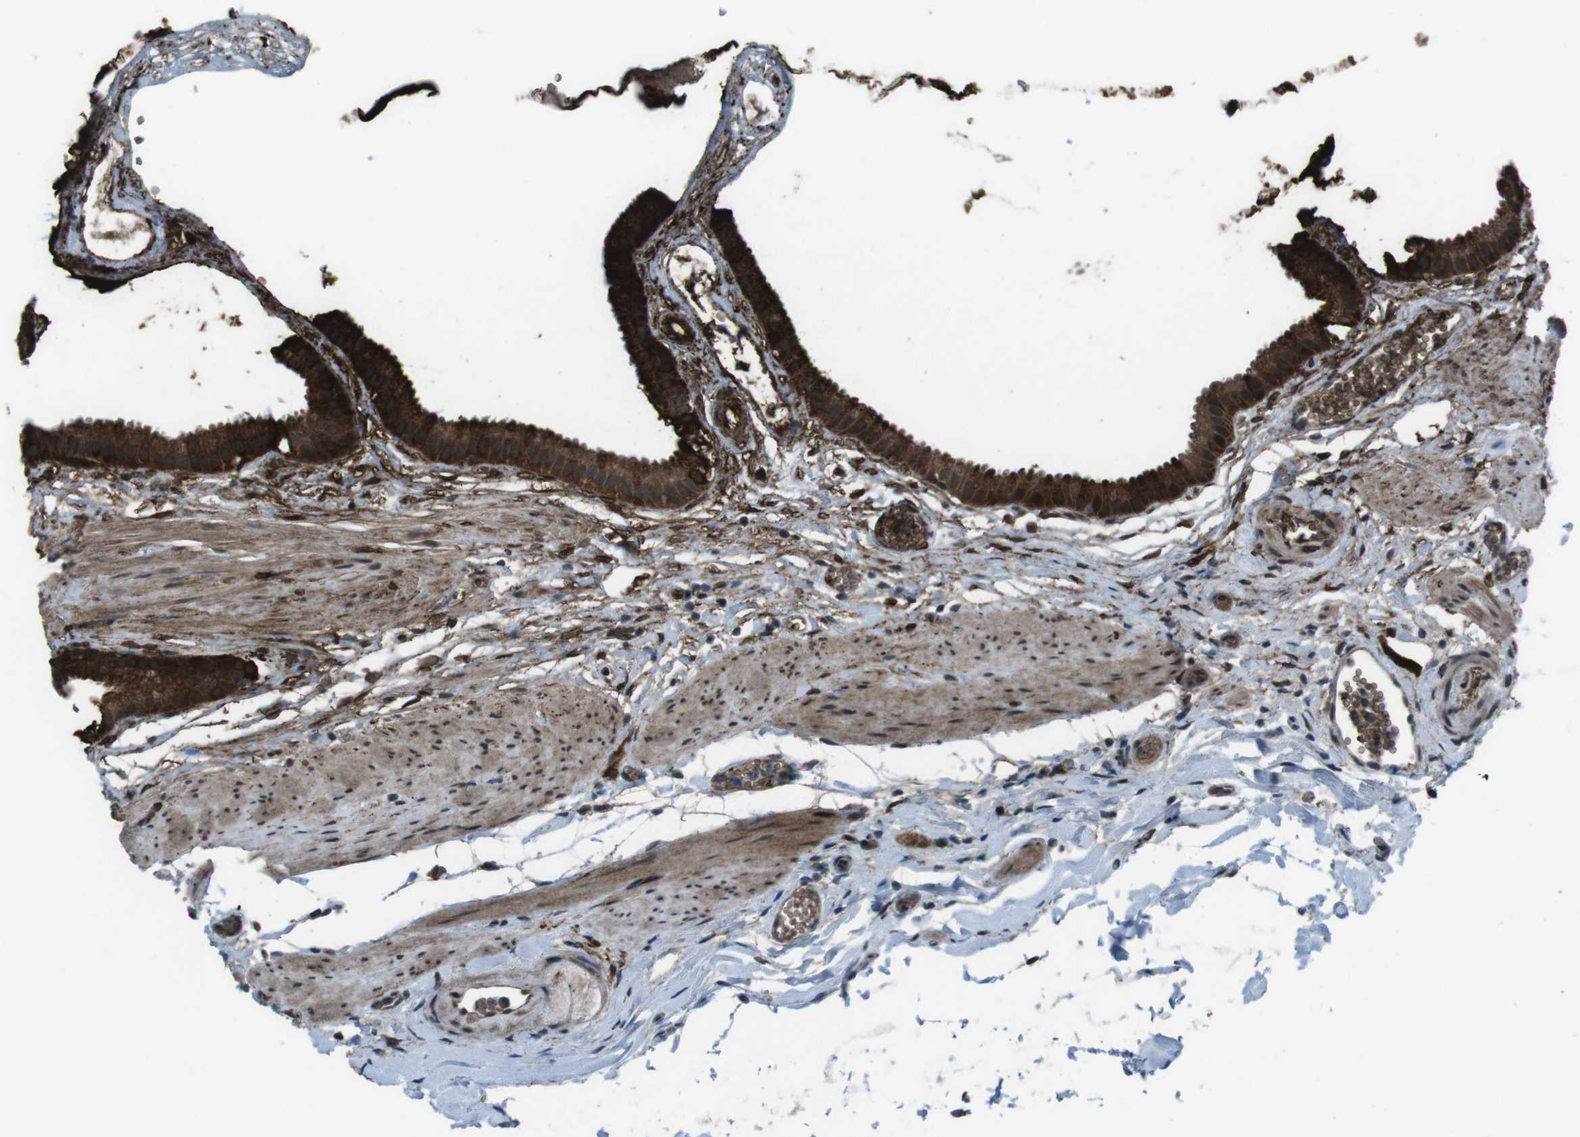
{"staining": {"intensity": "strong", "quantity": ">75%", "location": "cytoplasmic/membranous"}, "tissue": "gallbladder", "cell_type": "Glandular cells", "image_type": "normal", "snomed": [{"axis": "morphology", "description": "Normal tissue, NOS"}, {"axis": "topography", "description": "Gallbladder"}], "caption": "Strong cytoplasmic/membranous positivity is appreciated in about >75% of glandular cells in normal gallbladder. (Brightfield microscopy of DAB IHC at high magnification).", "gene": "GDF10", "patient": {"sex": "female", "age": 64}}